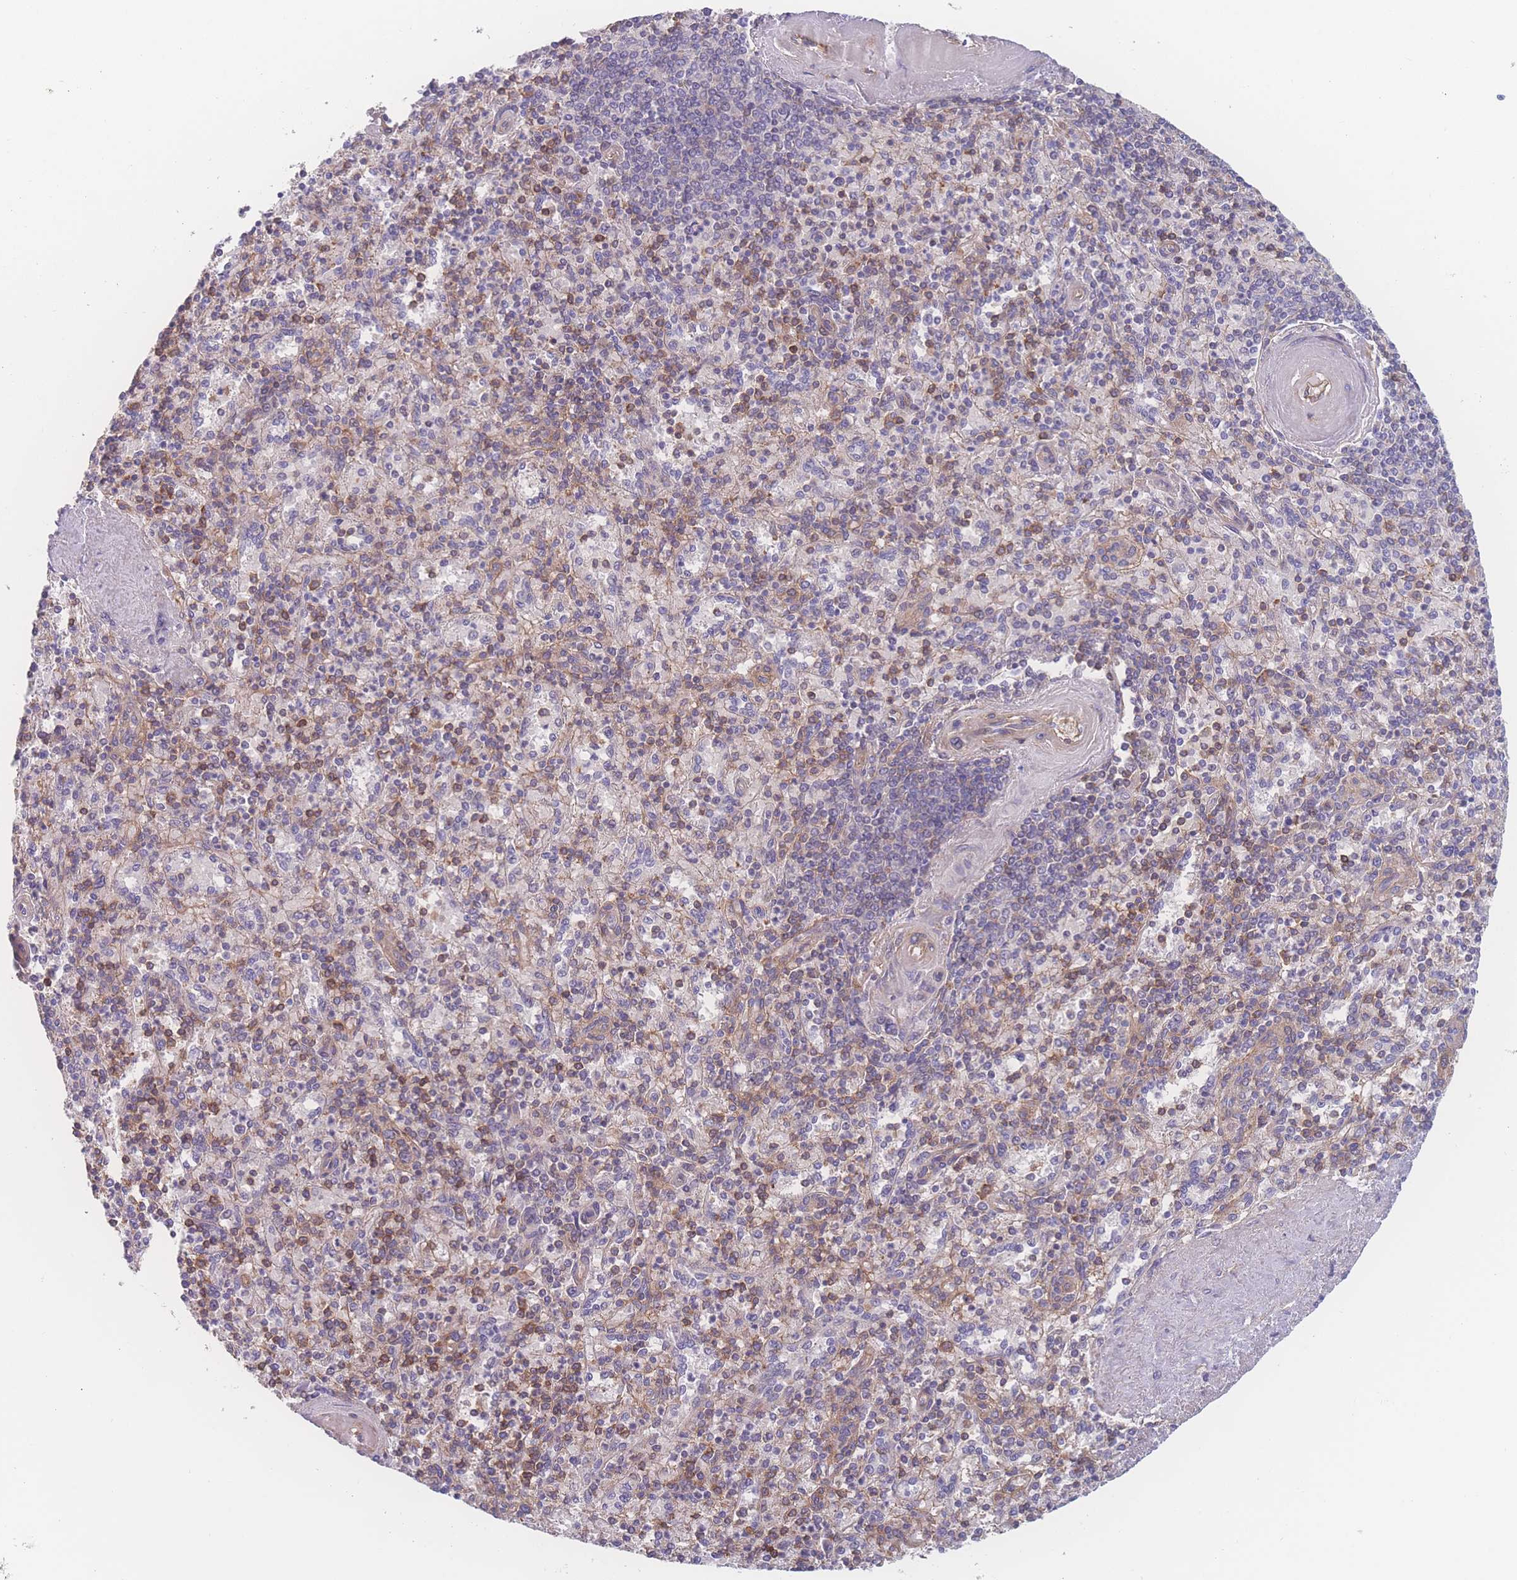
{"staining": {"intensity": "moderate", "quantity": "25%-75%", "location": "cytoplasmic/membranous"}, "tissue": "spleen", "cell_type": "Cells in red pulp", "image_type": "normal", "snomed": [{"axis": "morphology", "description": "Normal tissue, NOS"}, {"axis": "topography", "description": "Spleen"}], "caption": "The histopathology image displays a brown stain indicating the presence of a protein in the cytoplasmic/membranous of cells in red pulp in spleen. The protein of interest is stained brown, and the nuclei are stained in blue (DAB (3,3'-diaminobenzidine) IHC with brightfield microscopy, high magnification).", "gene": "CFAP97", "patient": {"sex": "male", "age": 82}}